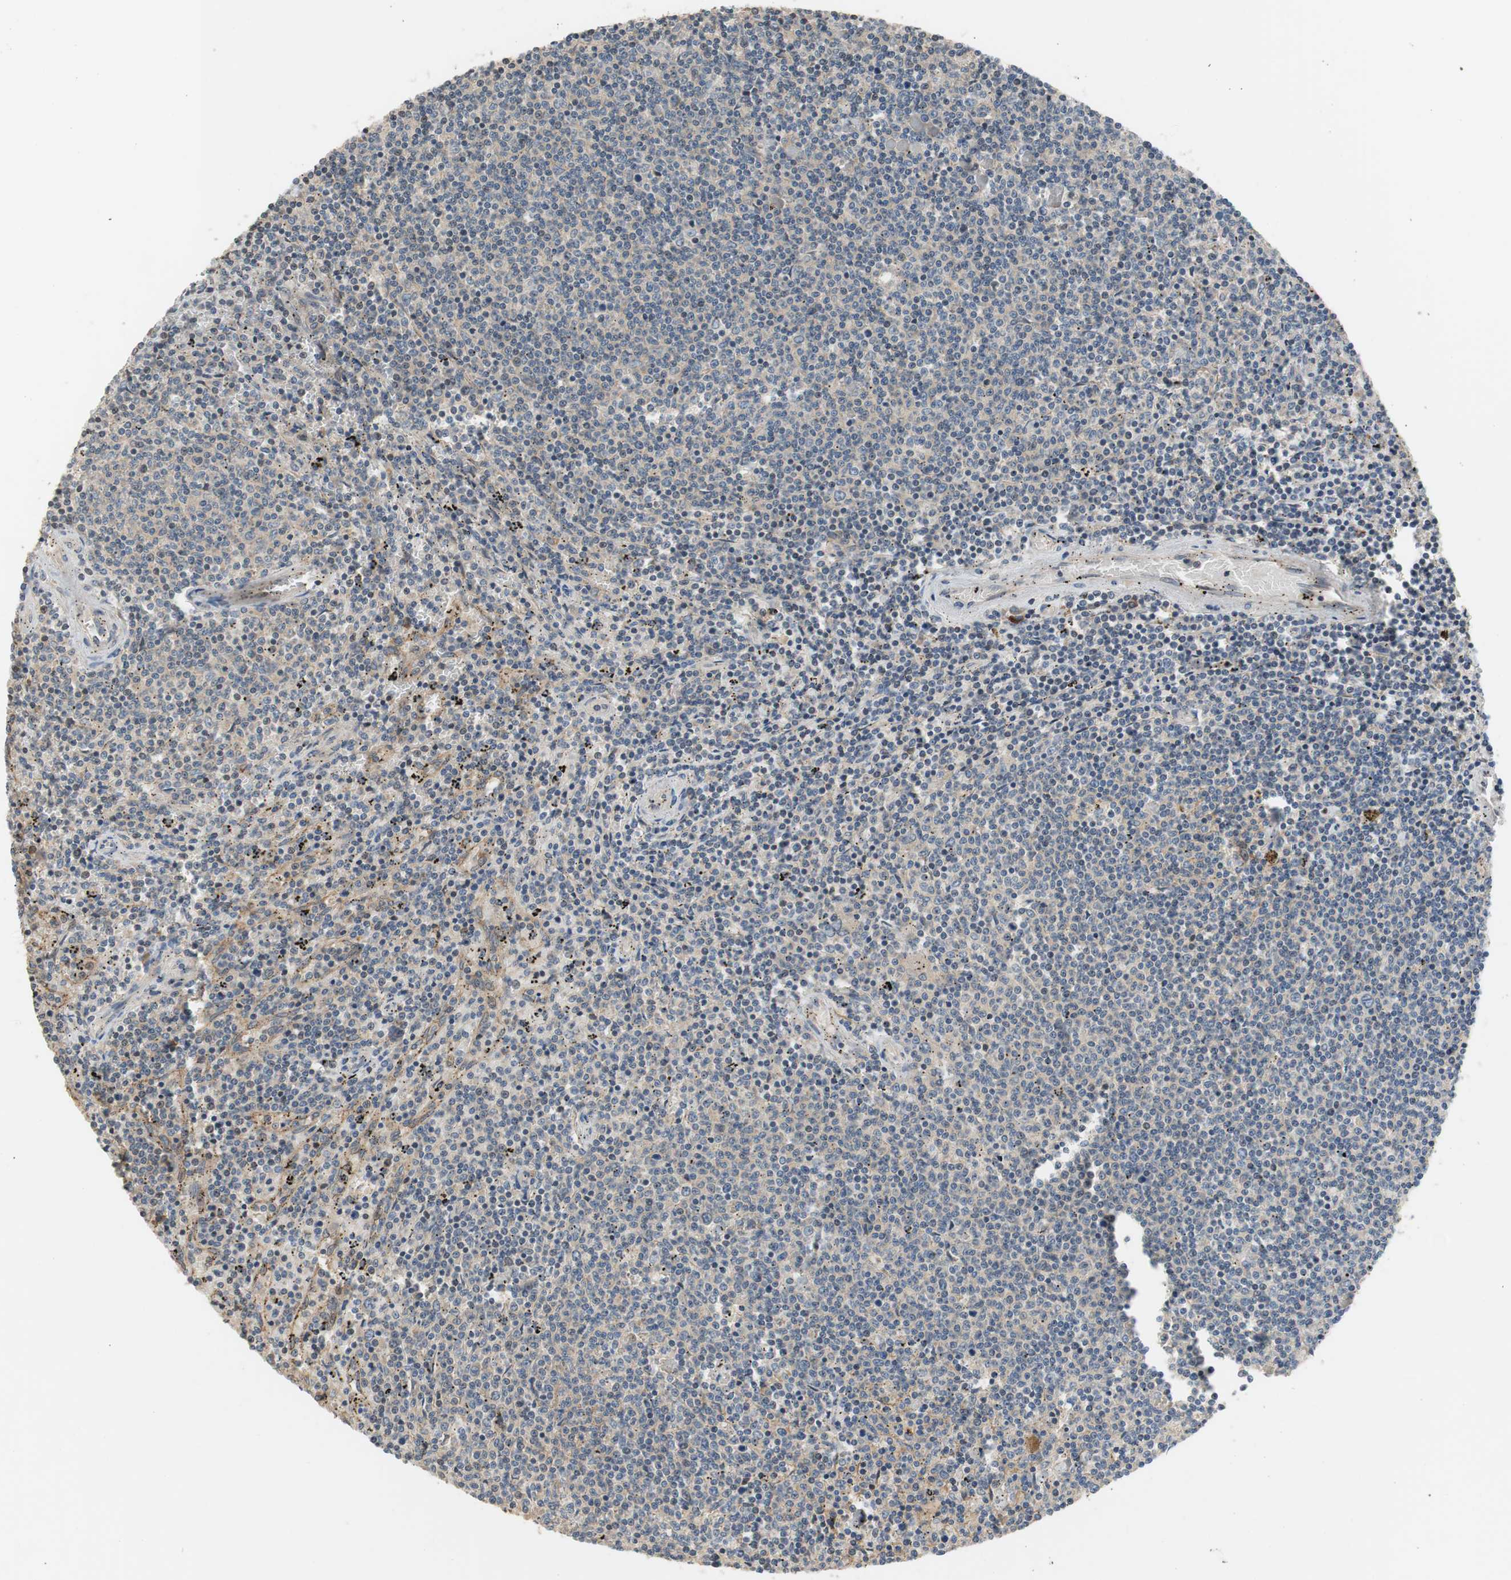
{"staining": {"intensity": "negative", "quantity": "none", "location": "none"}, "tissue": "lymphoma", "cell_type": "Tumor cells", "image_type": "cancer", "snomed": [{"axis": "morphology", "description": "Malignant lymphoma, non-Hodgkin's type, Low grade"}, {"axis": "topography", "description": "Spleen"}], "caption": "Tumor cells show no significant protein positivity in lymphoma.", "gene": "C4A", "patient": {"sex": "female", "age": 50}}